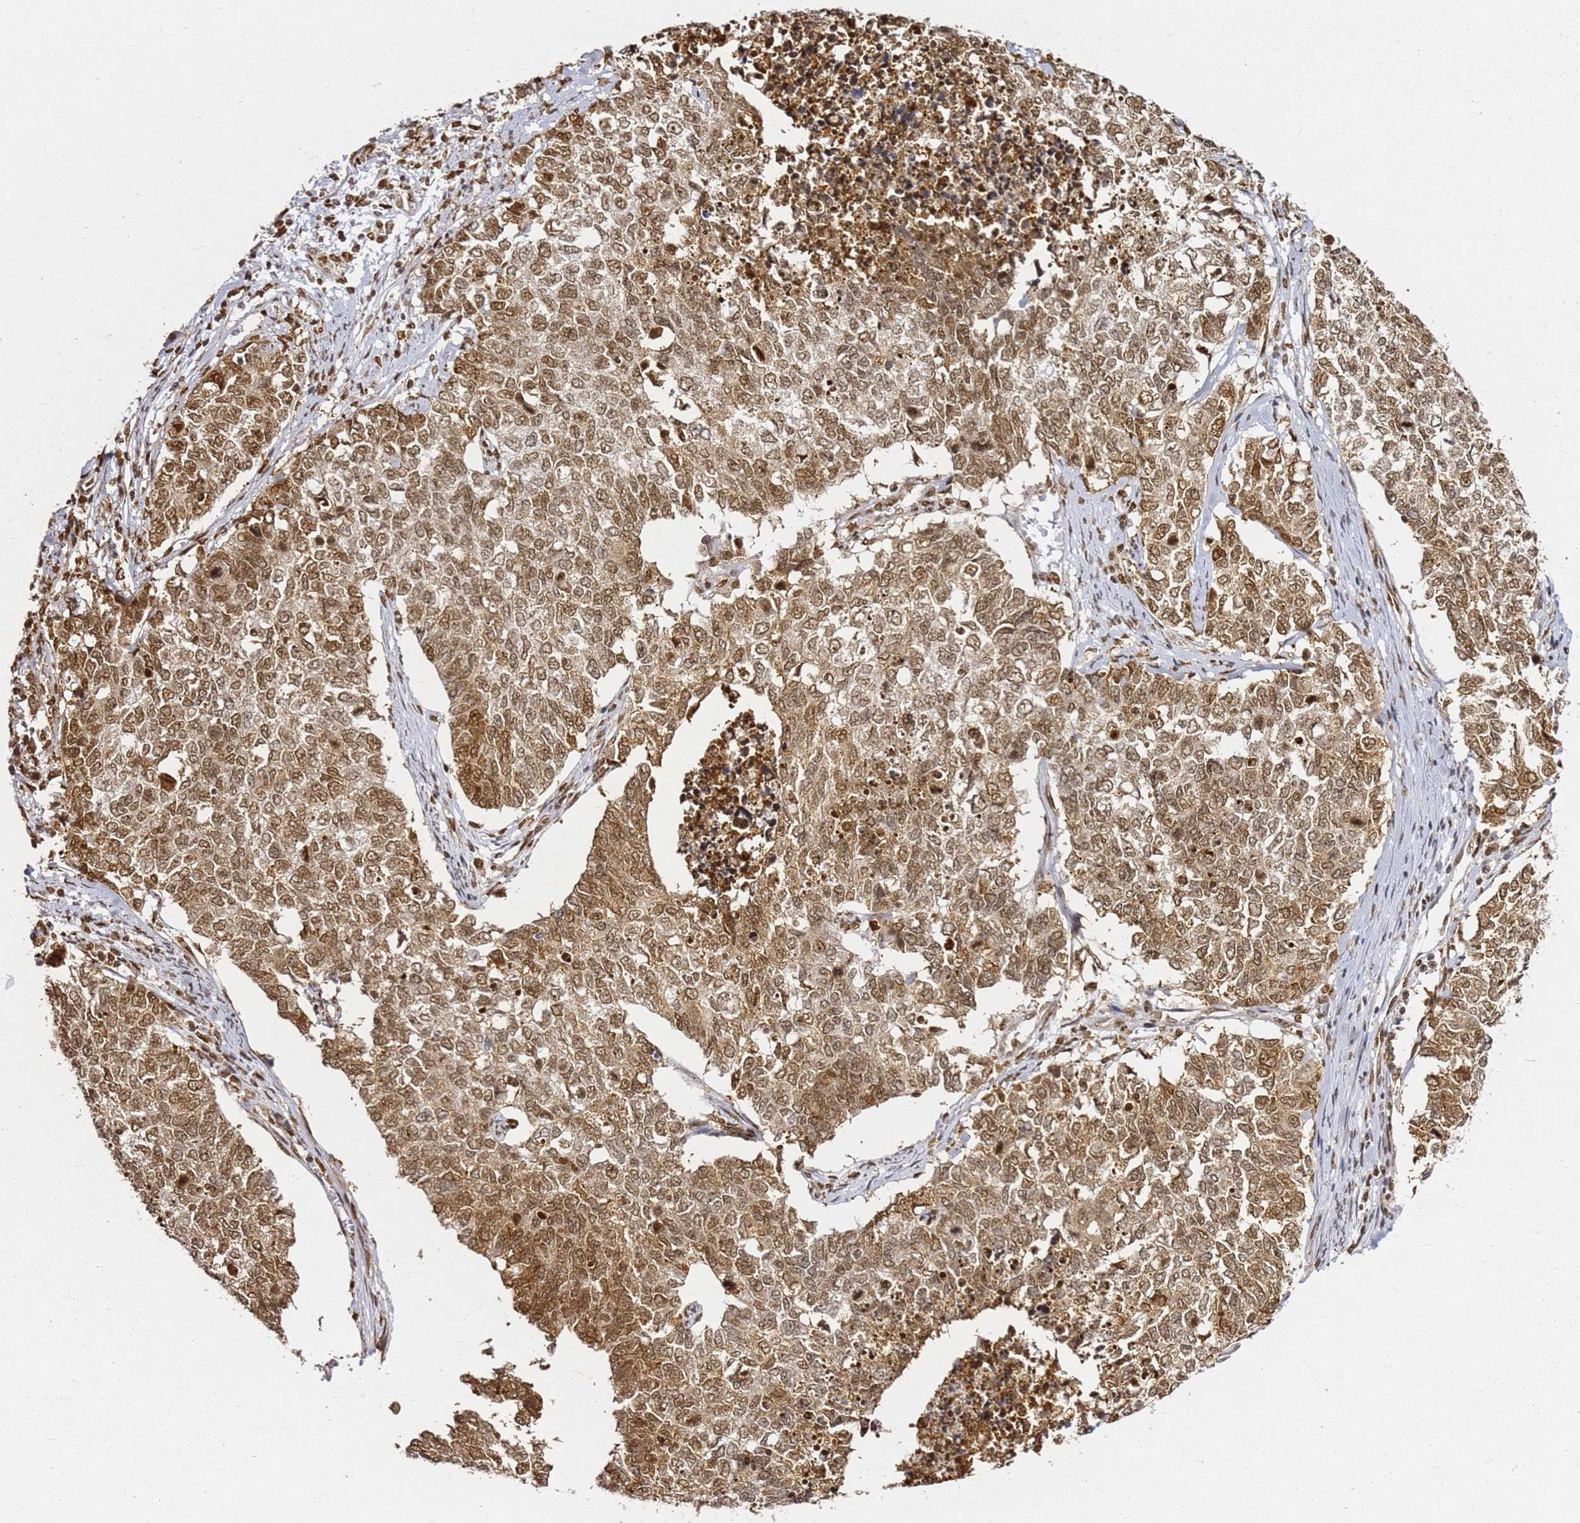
{"staining": {"intensity": "moderate", "quantity": ">75%", "location": "cytoplasmic/membranous,nuclear"}, "tissue": "cervical cancer", "cell_type": "Tumor cells", "image_type": "cancer", "snomed": [{"axis": "morphology", "description": "Squamous cell carcinoma, NOS"}, {"axis": "topography", "description": "Cervix"}], "caption": "This photomicrograph reveals IHC staining of human squamous cell carcinoma (cervical), with medium moderate cytoplasmic/membranous and nuclear expression in approximately >75% of tumor cells.", "gene": "APEX1", "patient": {"sex": "female", "age": 63}}